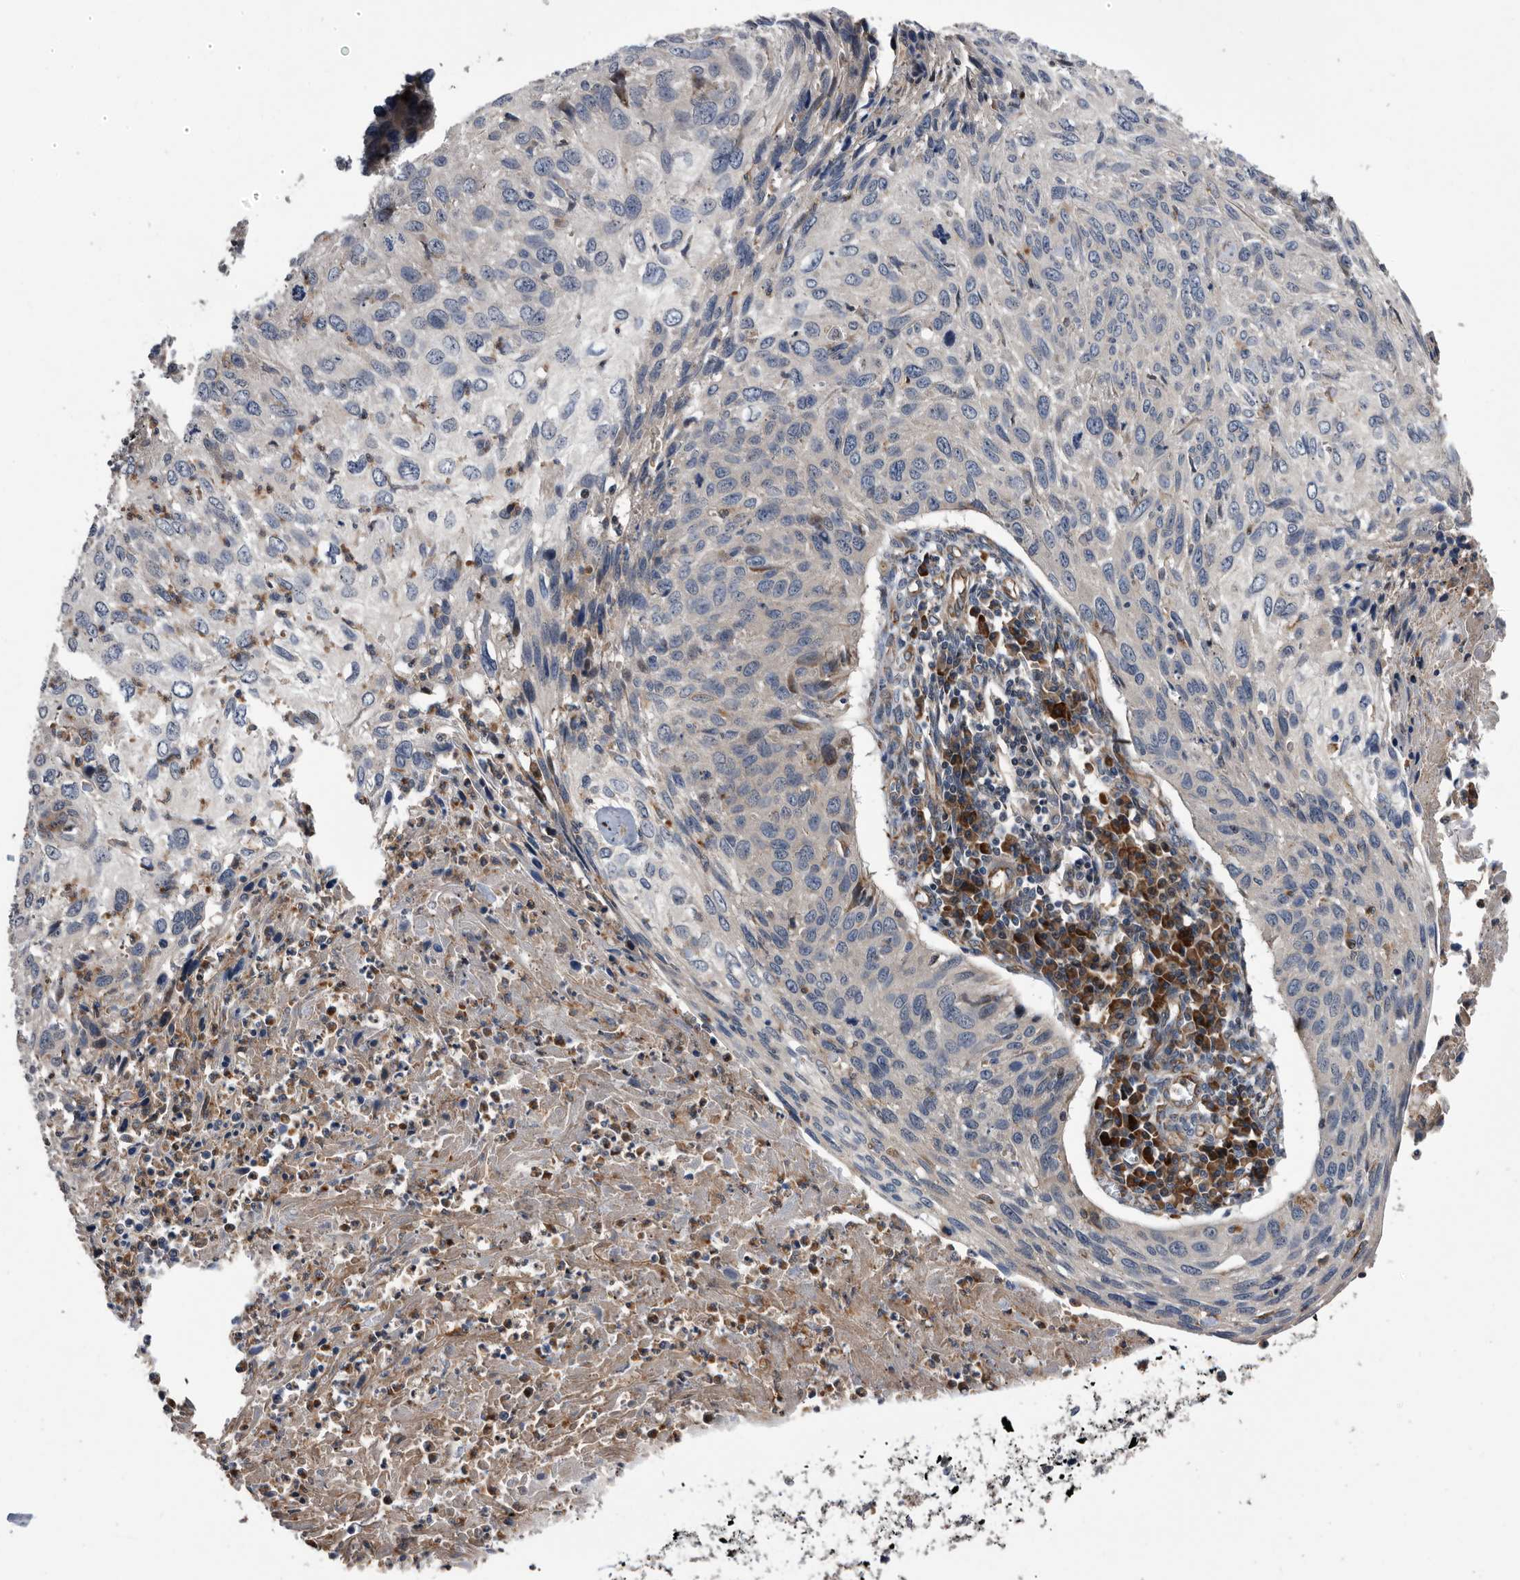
{"staining": {"intensity": "negative", "quantity": "none", "location": "none"}, "tissue": "cervical cancer", "cell_type": "Tumor cells", "image_type": "cancer", "snomed": [{"axis": "morphology", "description": "Squamous cell carcinoma, NOS"}, {"axis": "topography", "description": "Cervix"}], "caption": "A photomicrograph of cervical squamous cell carcinoma stained for a protein shows no brown staining in tumor cells. Brightfield microscopy of IHC stained with DAB (3,3'-diaminobenzidine) (brown) and hematoxylin (blue), captured at high magnification.", "gene": "SERINC2", "patient": {"sex": "female", "age": 51}}